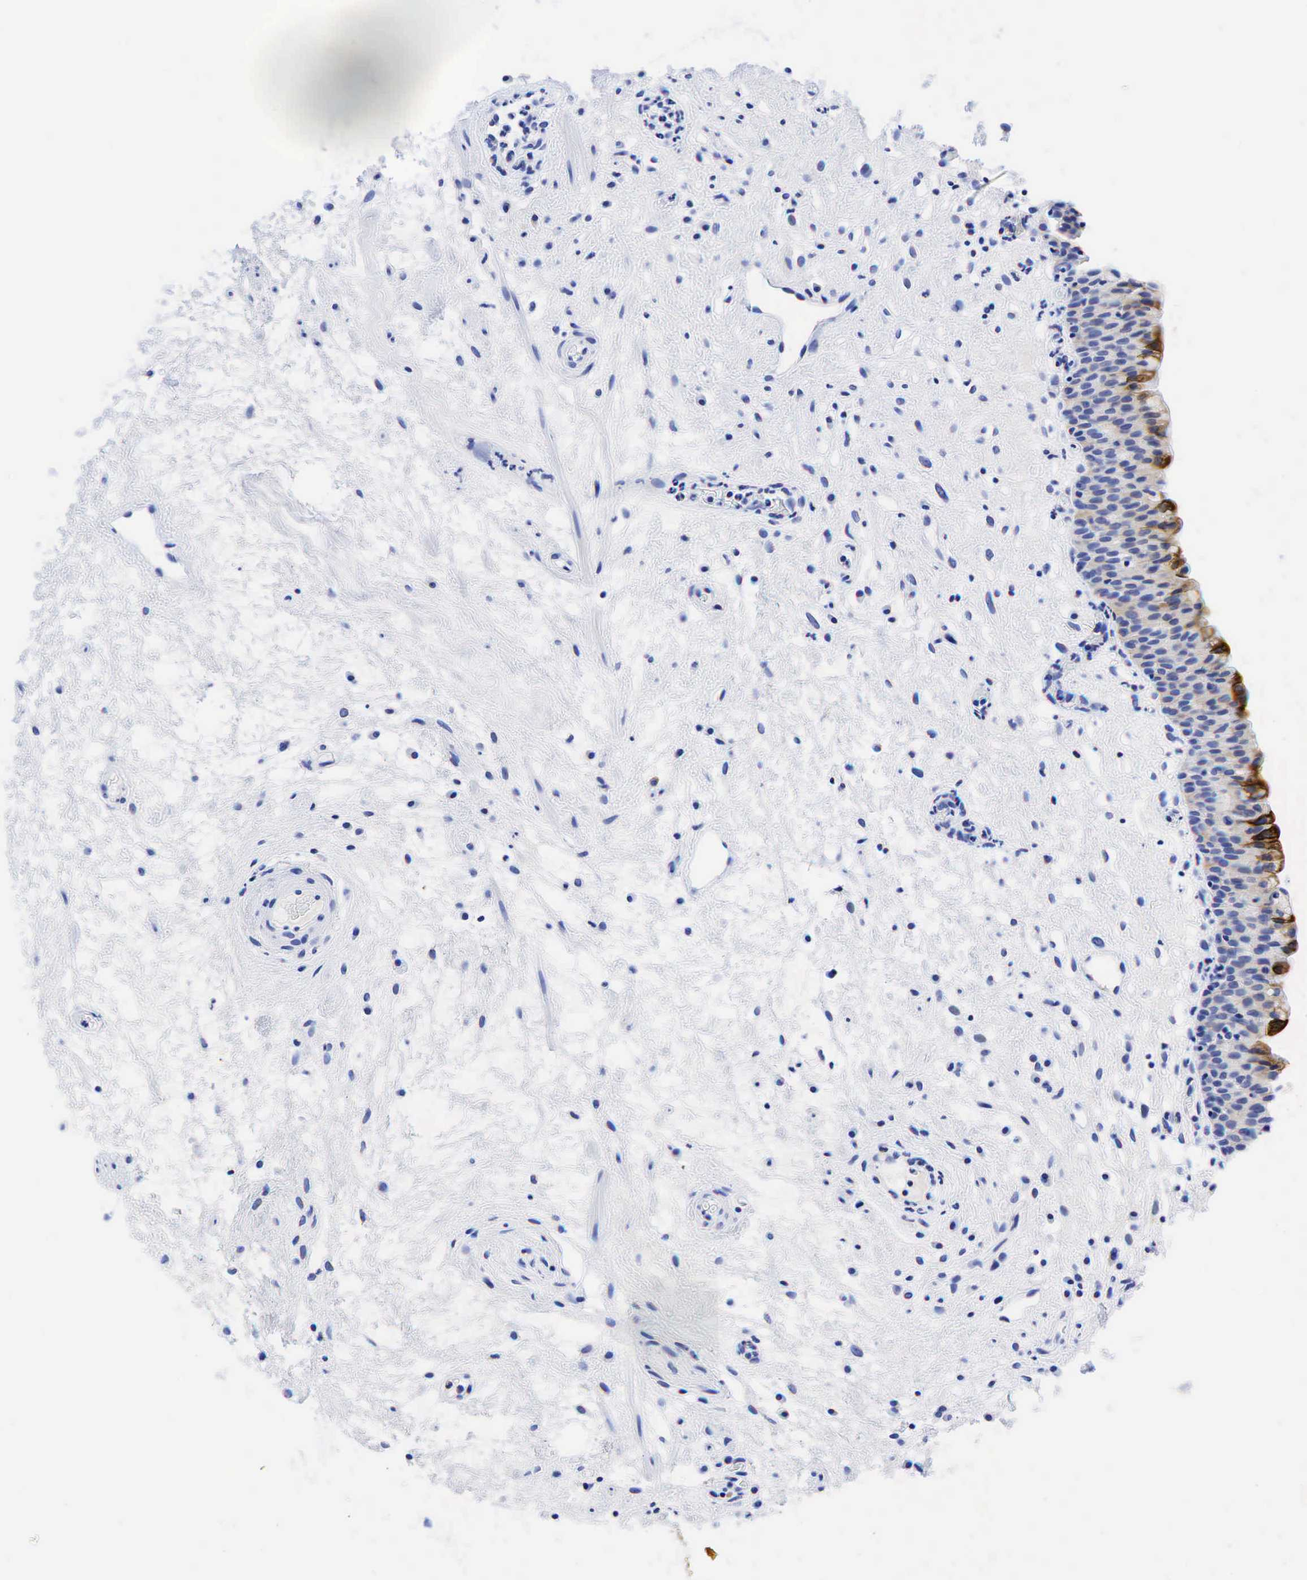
{"staining": {"intensity": "moderate", "quantity": "25%-75%", "location": "cytoplasmic/membranous"}, "tissue": "urinary bladder", "cell_type": "Urothelial cells", "image_type": "normal", "snomed": [{"axis": "morphology", "description": "Normal tissue, NOS"}, {"axis": "topography", "description": "Urinary bladder"}], "caption": "Urinary bladder stained with DAB immunohistochemistry reveals medium levels of moderate cytoplasmic/membranous staining in about 25%-75% of urothelial cells.", "gene": "KRT18", "patient": {"sex": "male", "age": 48}}